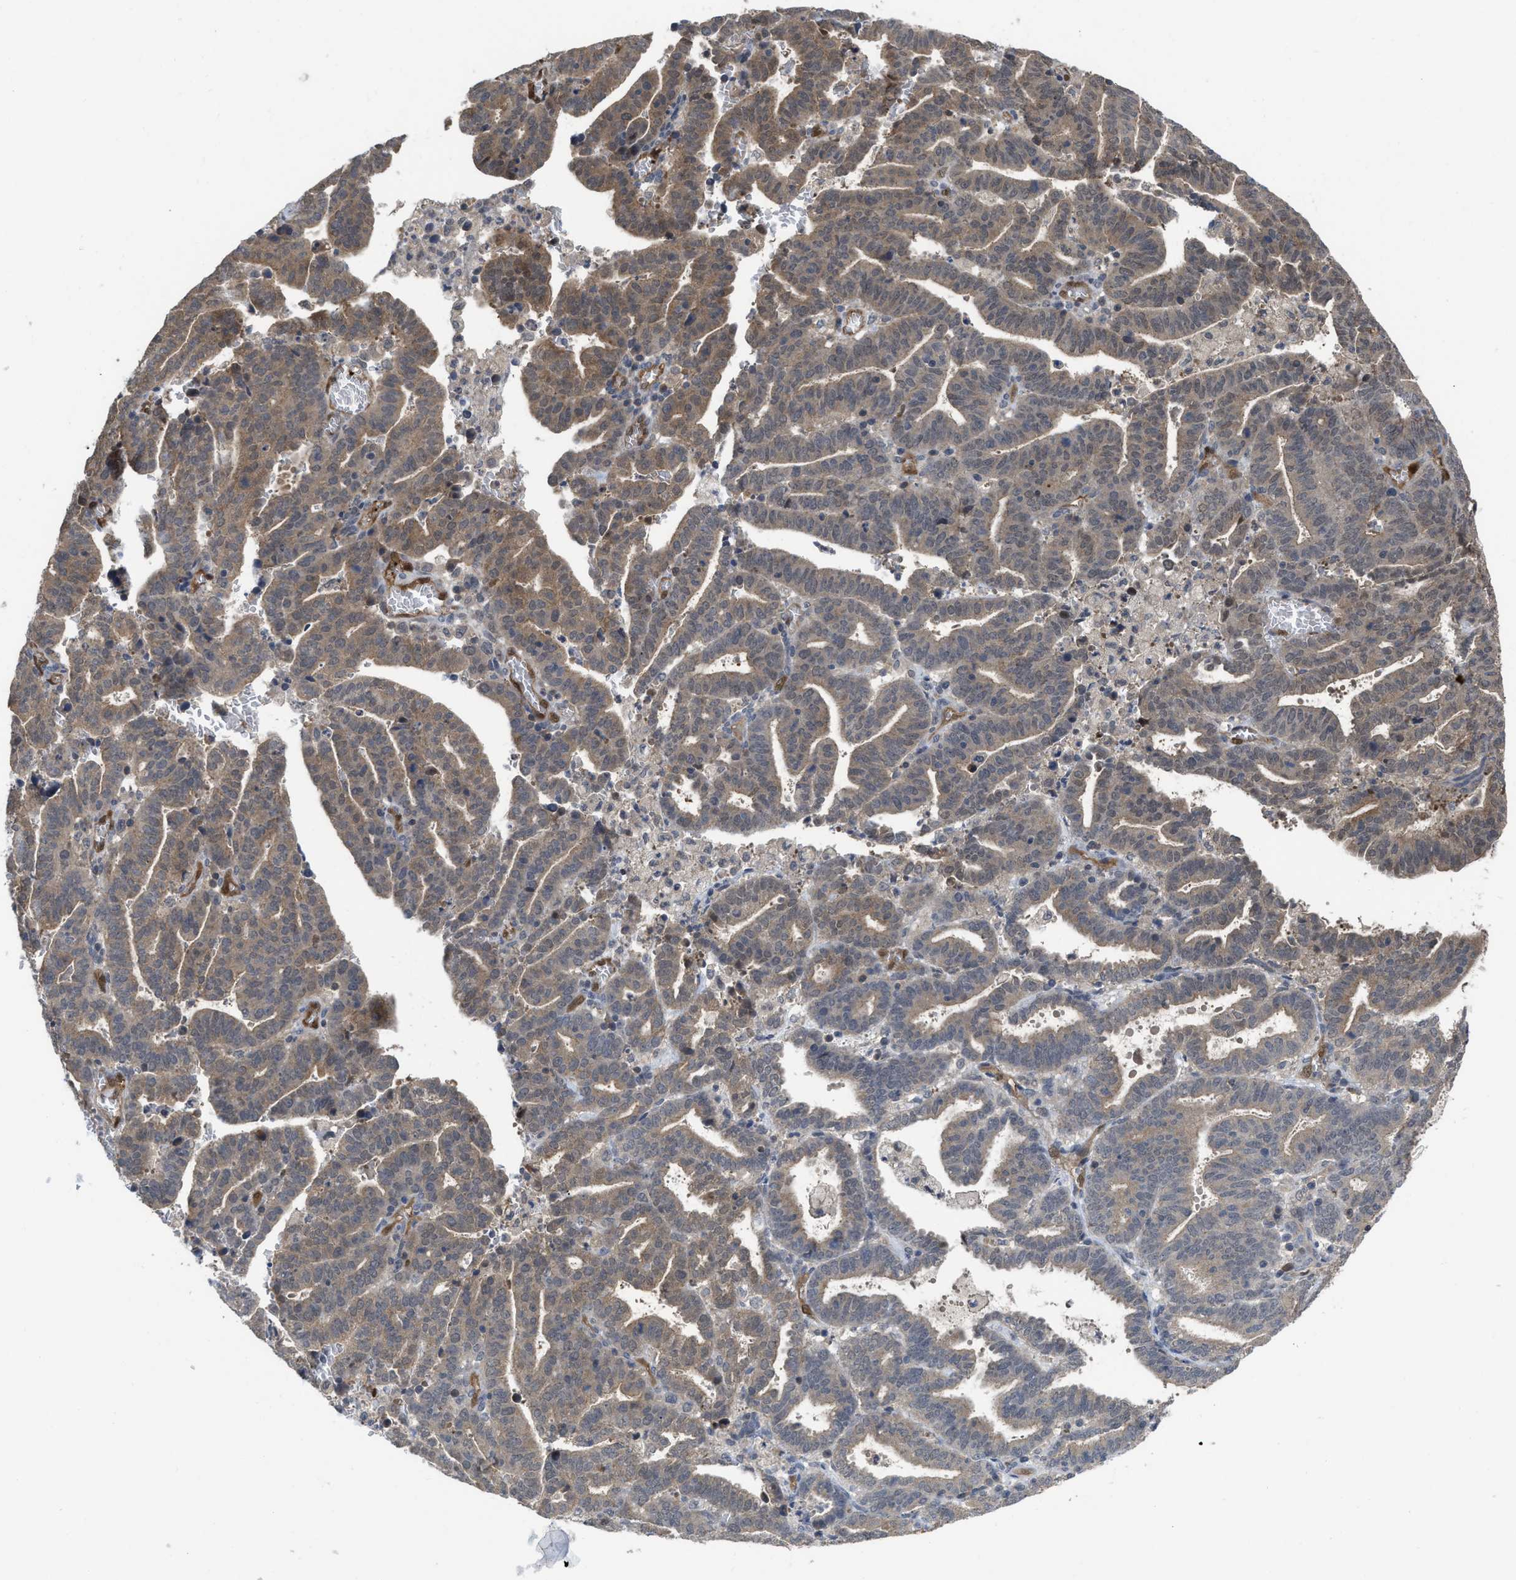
{"staining": {"intensity": "weak", "quantity": ">75%", "location": "cytoplasmic/membranous"}, "tissue": "endometrial cancer", "cell_type": "Tumor cells", "image_type": "cancer", "snomed": [{"axis": "morphology", "description": "Adenocarcinoma, NOS"}, {"axis": "topography", "description": "Uterus"}], "caption": "High-magnification brightfield microscopy of endometrial adenocarcinoma stained with DAB (3,3'-diaminobenzidine) (brown) and counterstained with hematoxylin (blue). tumor cells exhibit weak cytoplasmic/membranous staining is present in about>75% of cells. Immunohistochemistry stains the protein of interest in brown and the nuclei are stained blue.", "gene": "LDAF1", "patient": {"sex": "female", "age": 83}}